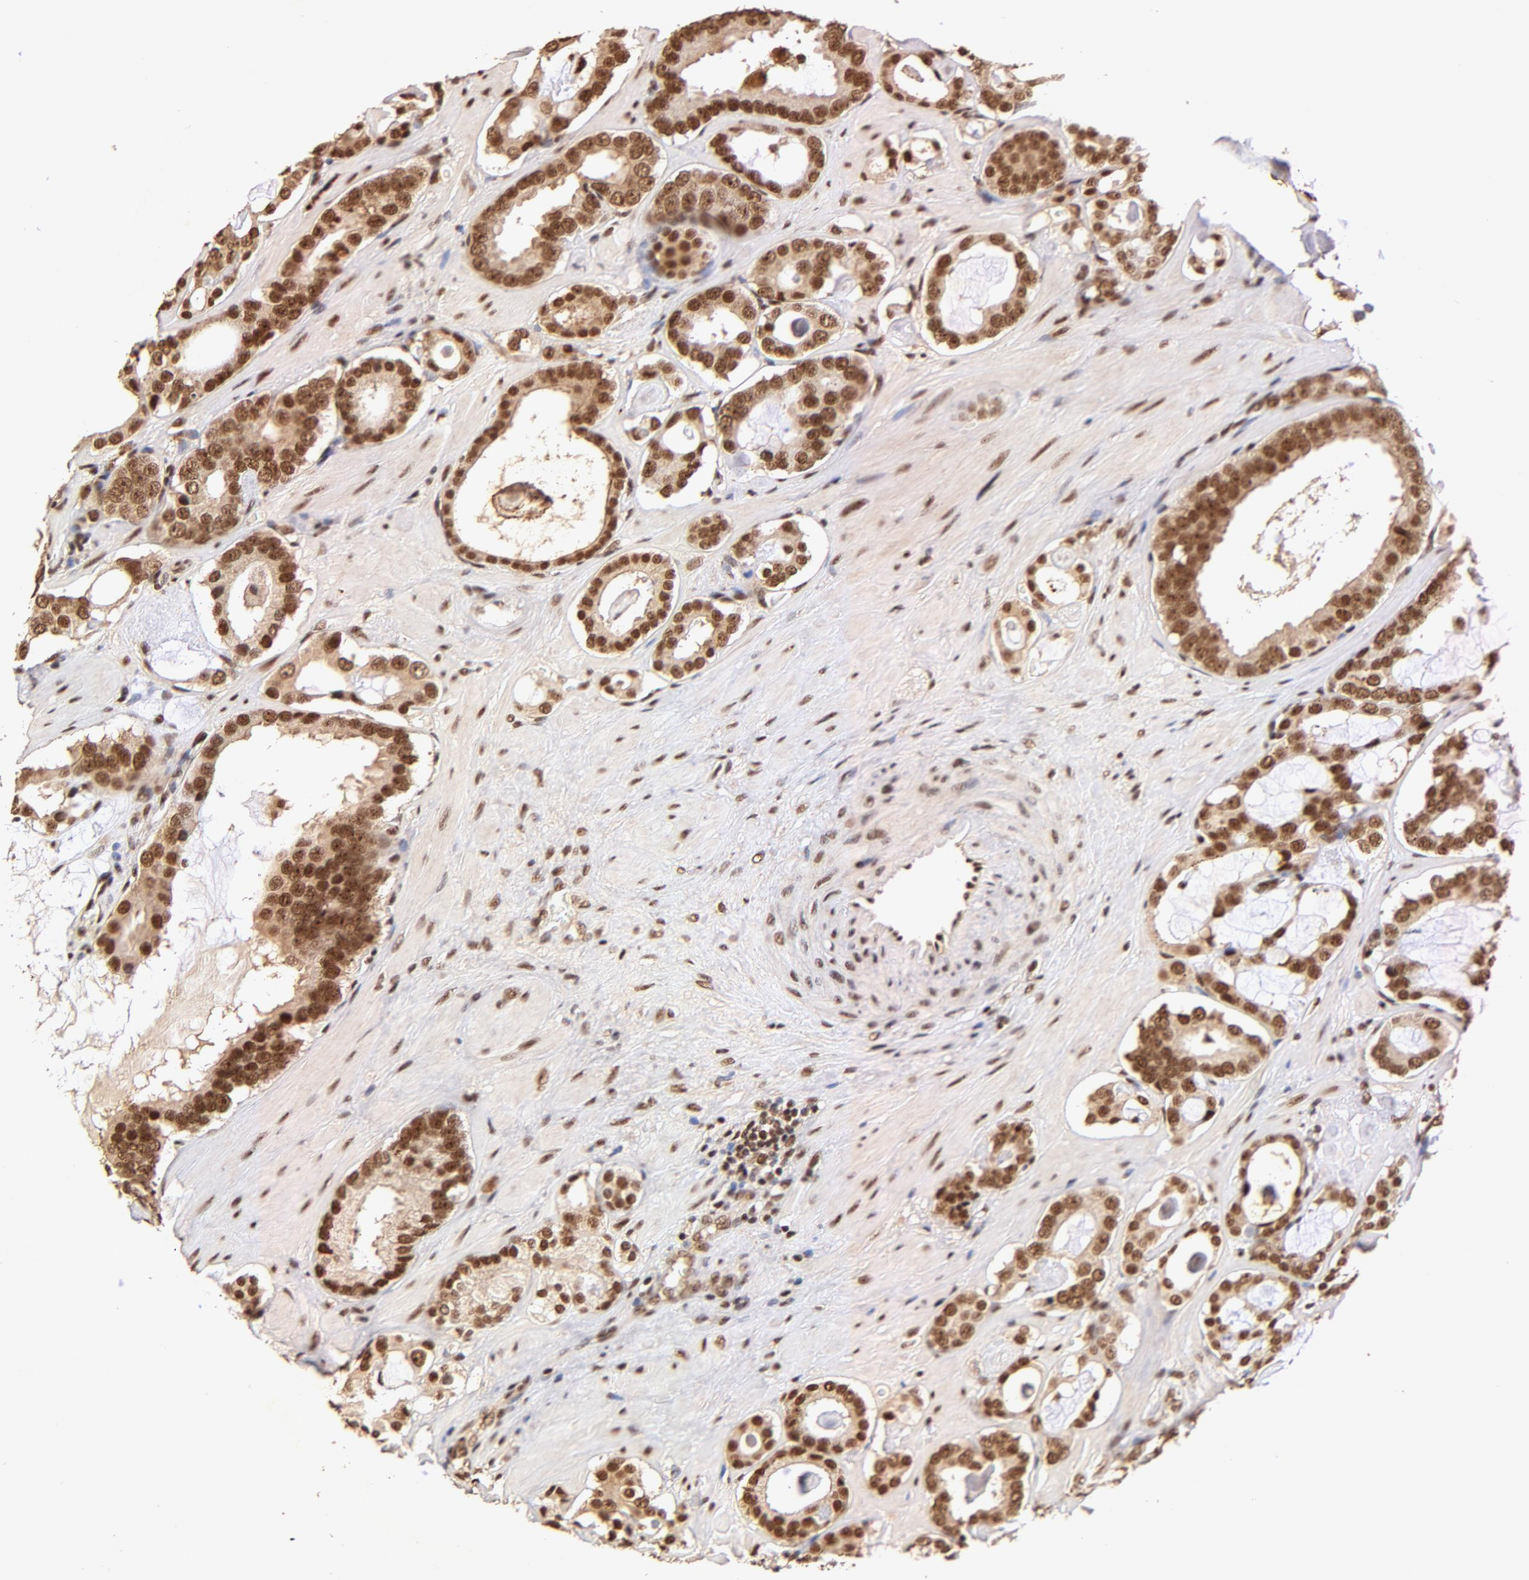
{"staining": {"intensity": "strong", "quantity": ">75%", "location": "nuclear"}, "tissue": "prostate cancer", "cell_type": "Tumor cells", "image_type": "cancer", "snomed": [{"axis": "morphology", "description": "Adenocarcinoma, Low grade"}, {"axis": "topography", "description": "Prostate"}], "caption": "High-power microscopy captured an IHC image of adenocarcinoma (low-grade) (prostate), revealing strong nuclear expression in approximately >75% of tumor cells.", "gene": "MED12", "patient": {"sex": "male", "age": 57}}